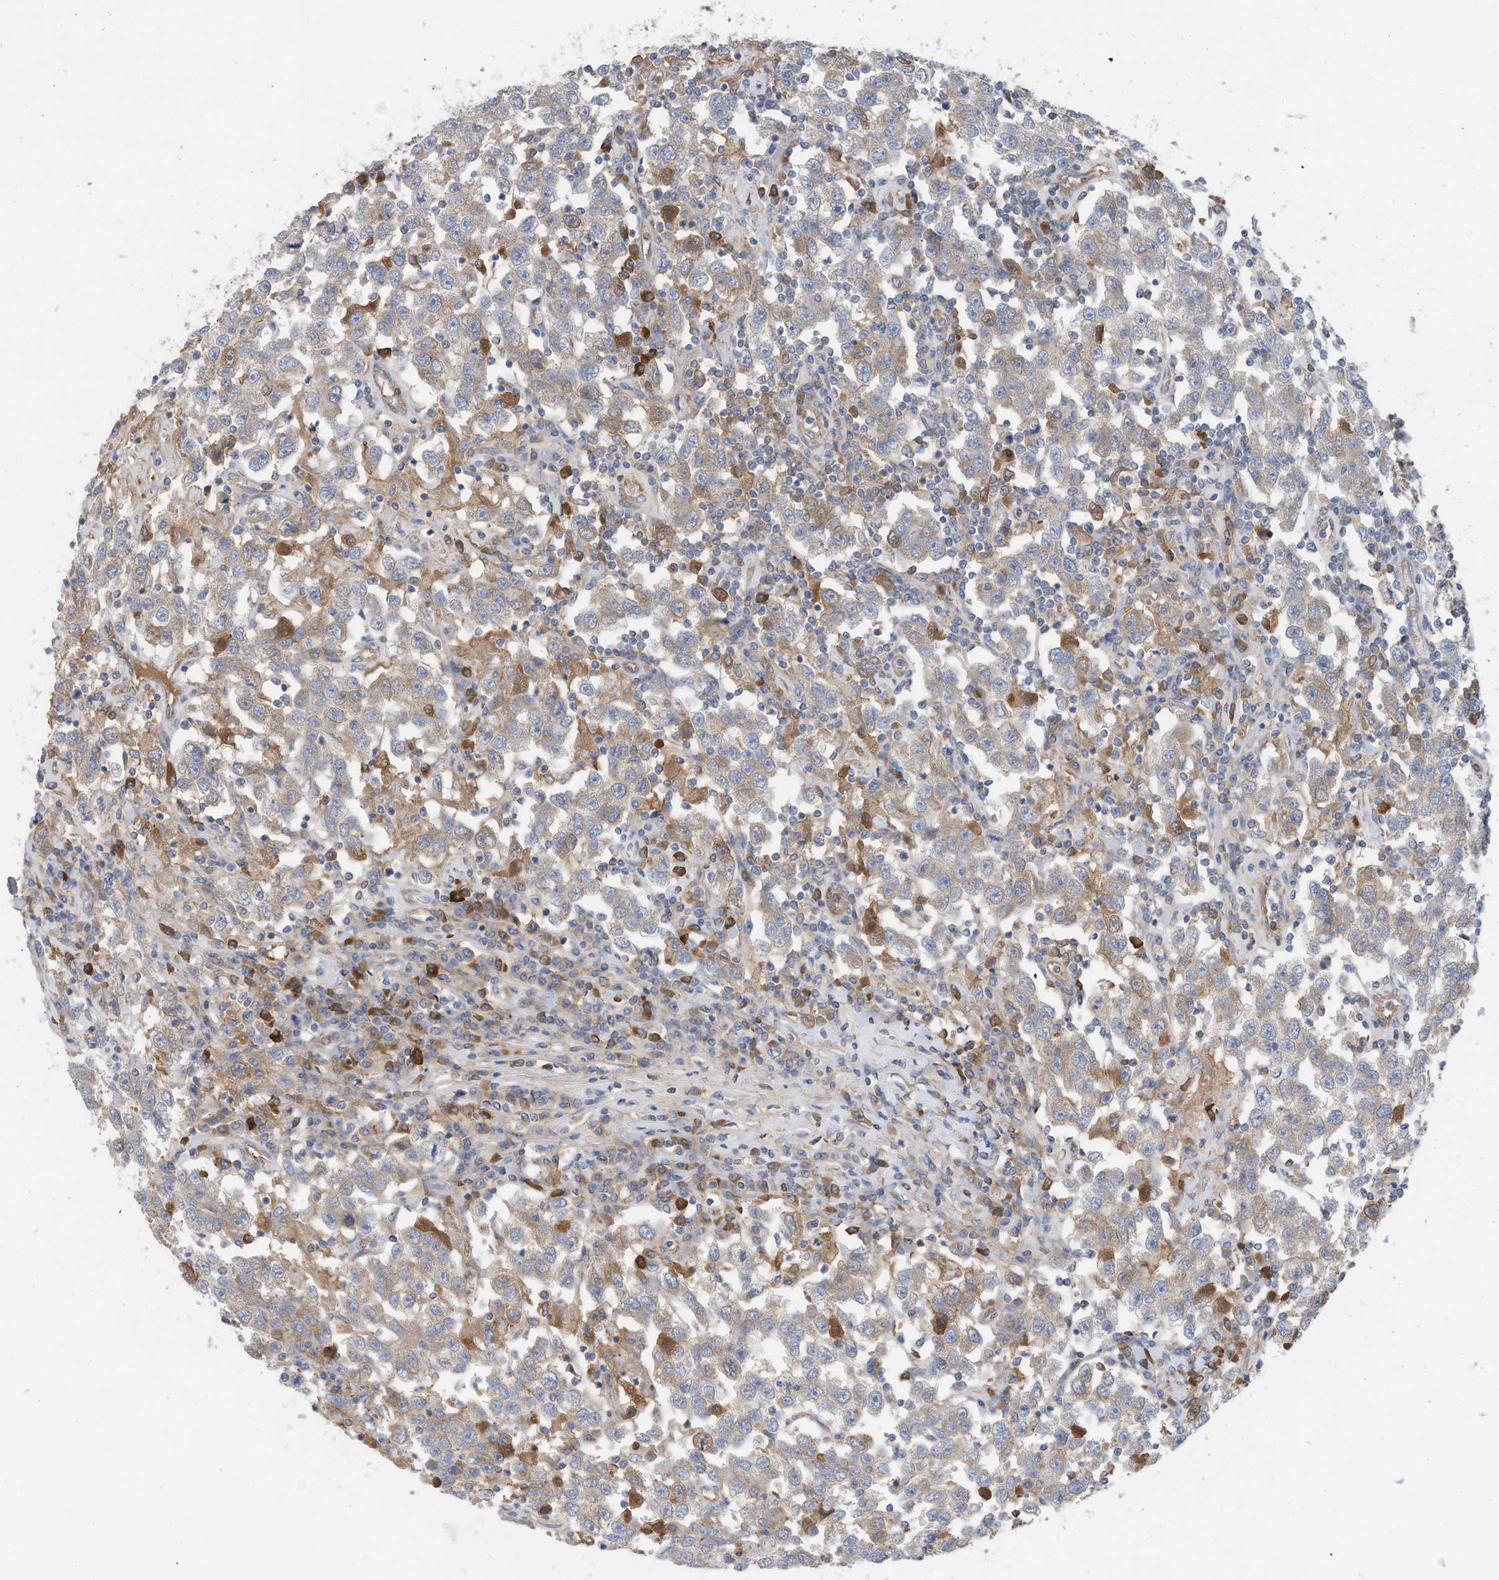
{"staining": {"intensity": "weak", "quantity": "25%-75%", "location": "cytoplasmic/membranous"}, "tissue": "testis cancer", "cell_type": "Tumor cells", "image_type": "cancer", "snomed": [{"axis": "morphology", "description": "Seminoma, NOS"}, {"axis": "topography", "description": "Testis"}], "caption": "Immunohistochemical staining of human testis seminoma exhibits low levels of weak cytoplasmic/membranous protein expression in about 25%-75% of tumor cells.", "gene": "SLC5A11", "patient": {"sex": "male", "age": 41}}